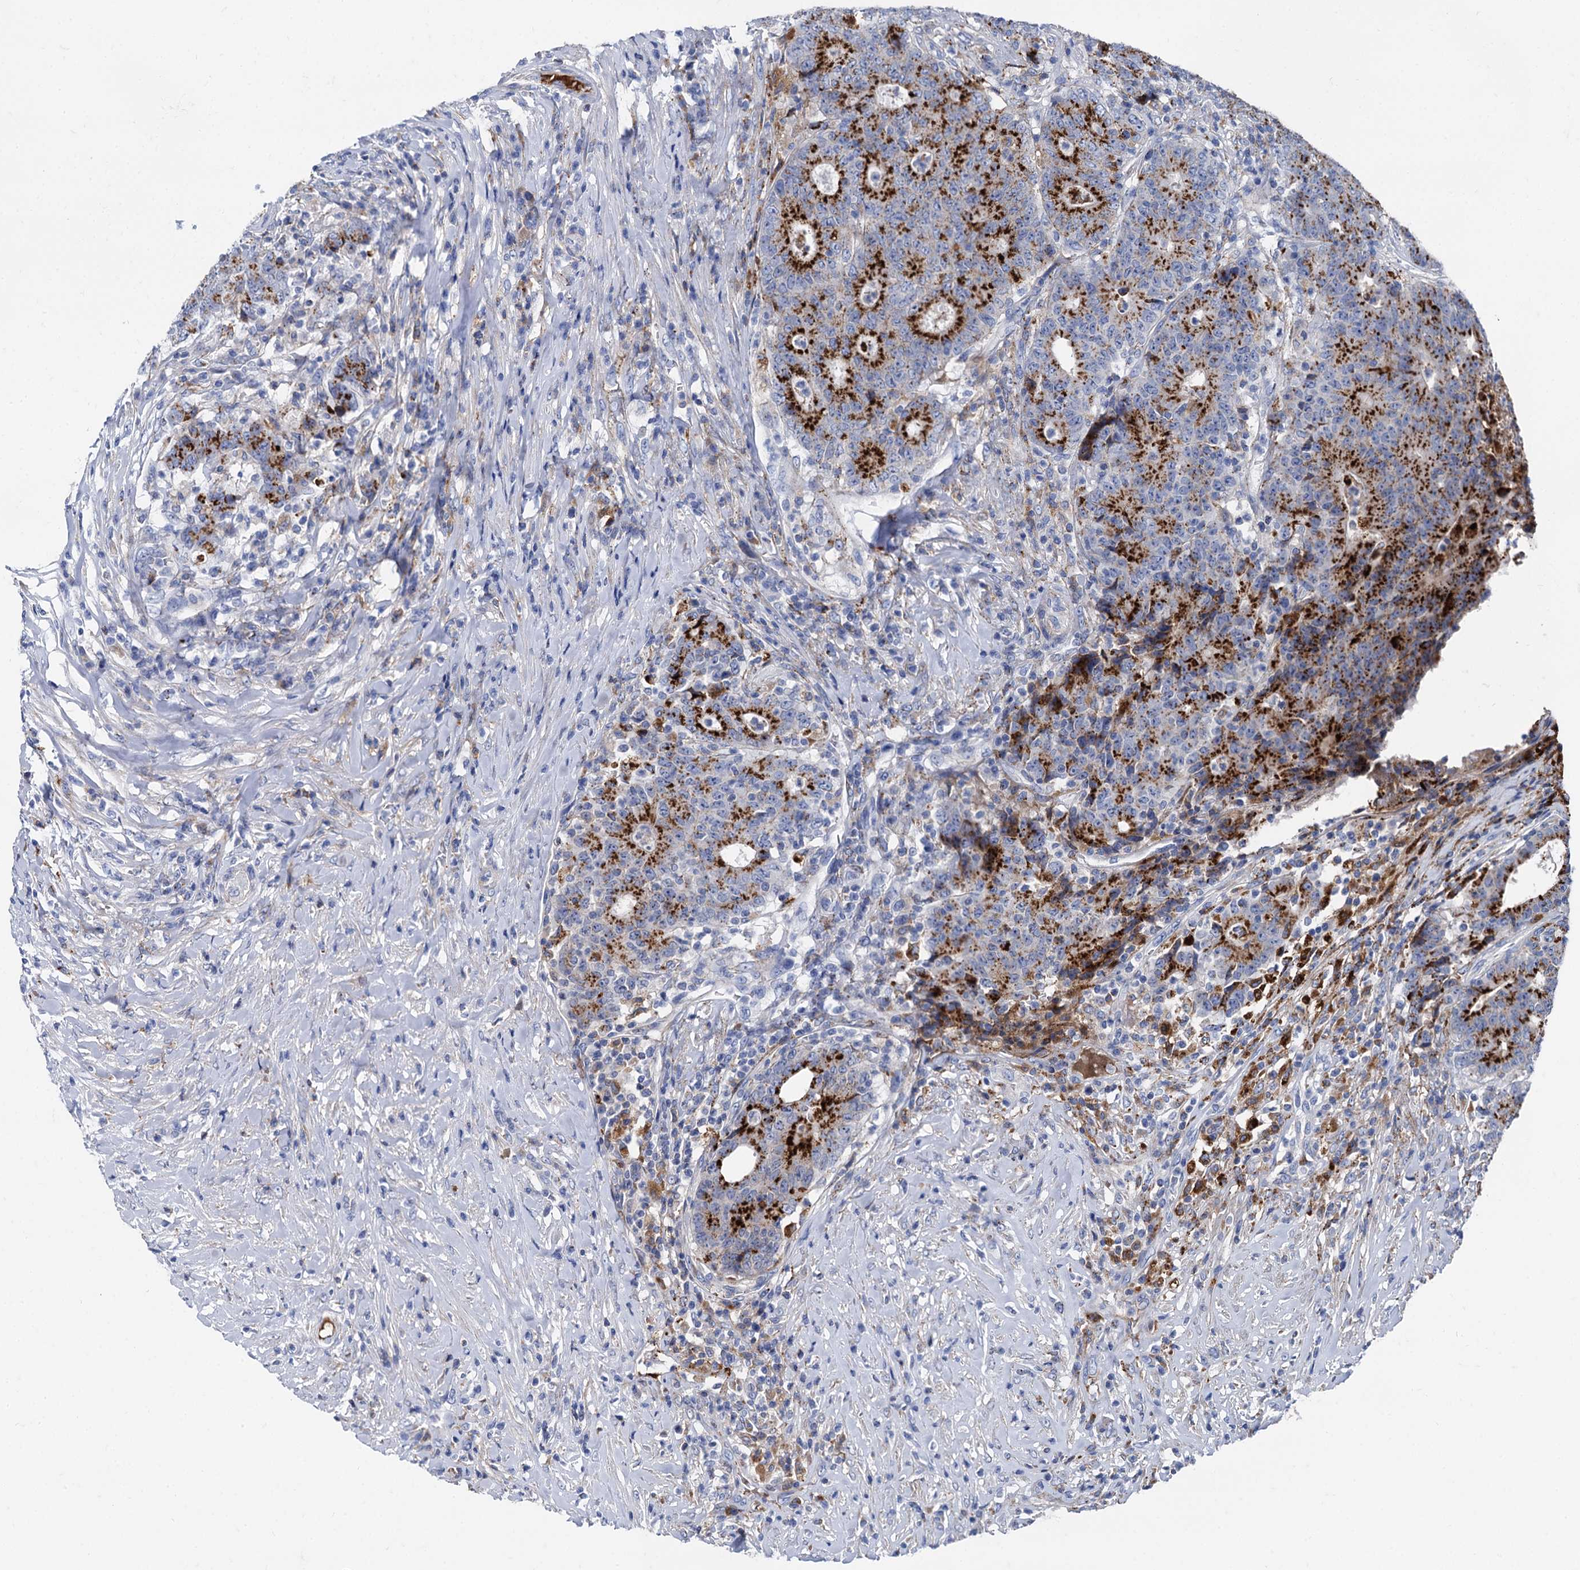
{"staining": {"intensity": "strong", "quantity": "25%-75%", "location": "cytoplasmic/membranous"}, "tissue": "colorectal cancer", "cell_type": "Tumor cells", "image_type": "cancer", "snomed": [{"axis": "morphology", "description": "Adenocarcinoma, NOS"}, {"axis": "topography", "description": "Colon"}], "caption": "A histopathology image of human adenocarcinoma (colorectal) stained for a protein exhibits strong cytoplasmic/membranous brown staining in tumor cells. Nuclei are stained in blue.", "gene": "APOD", "patient": {"sex": "female", "age": 75}}